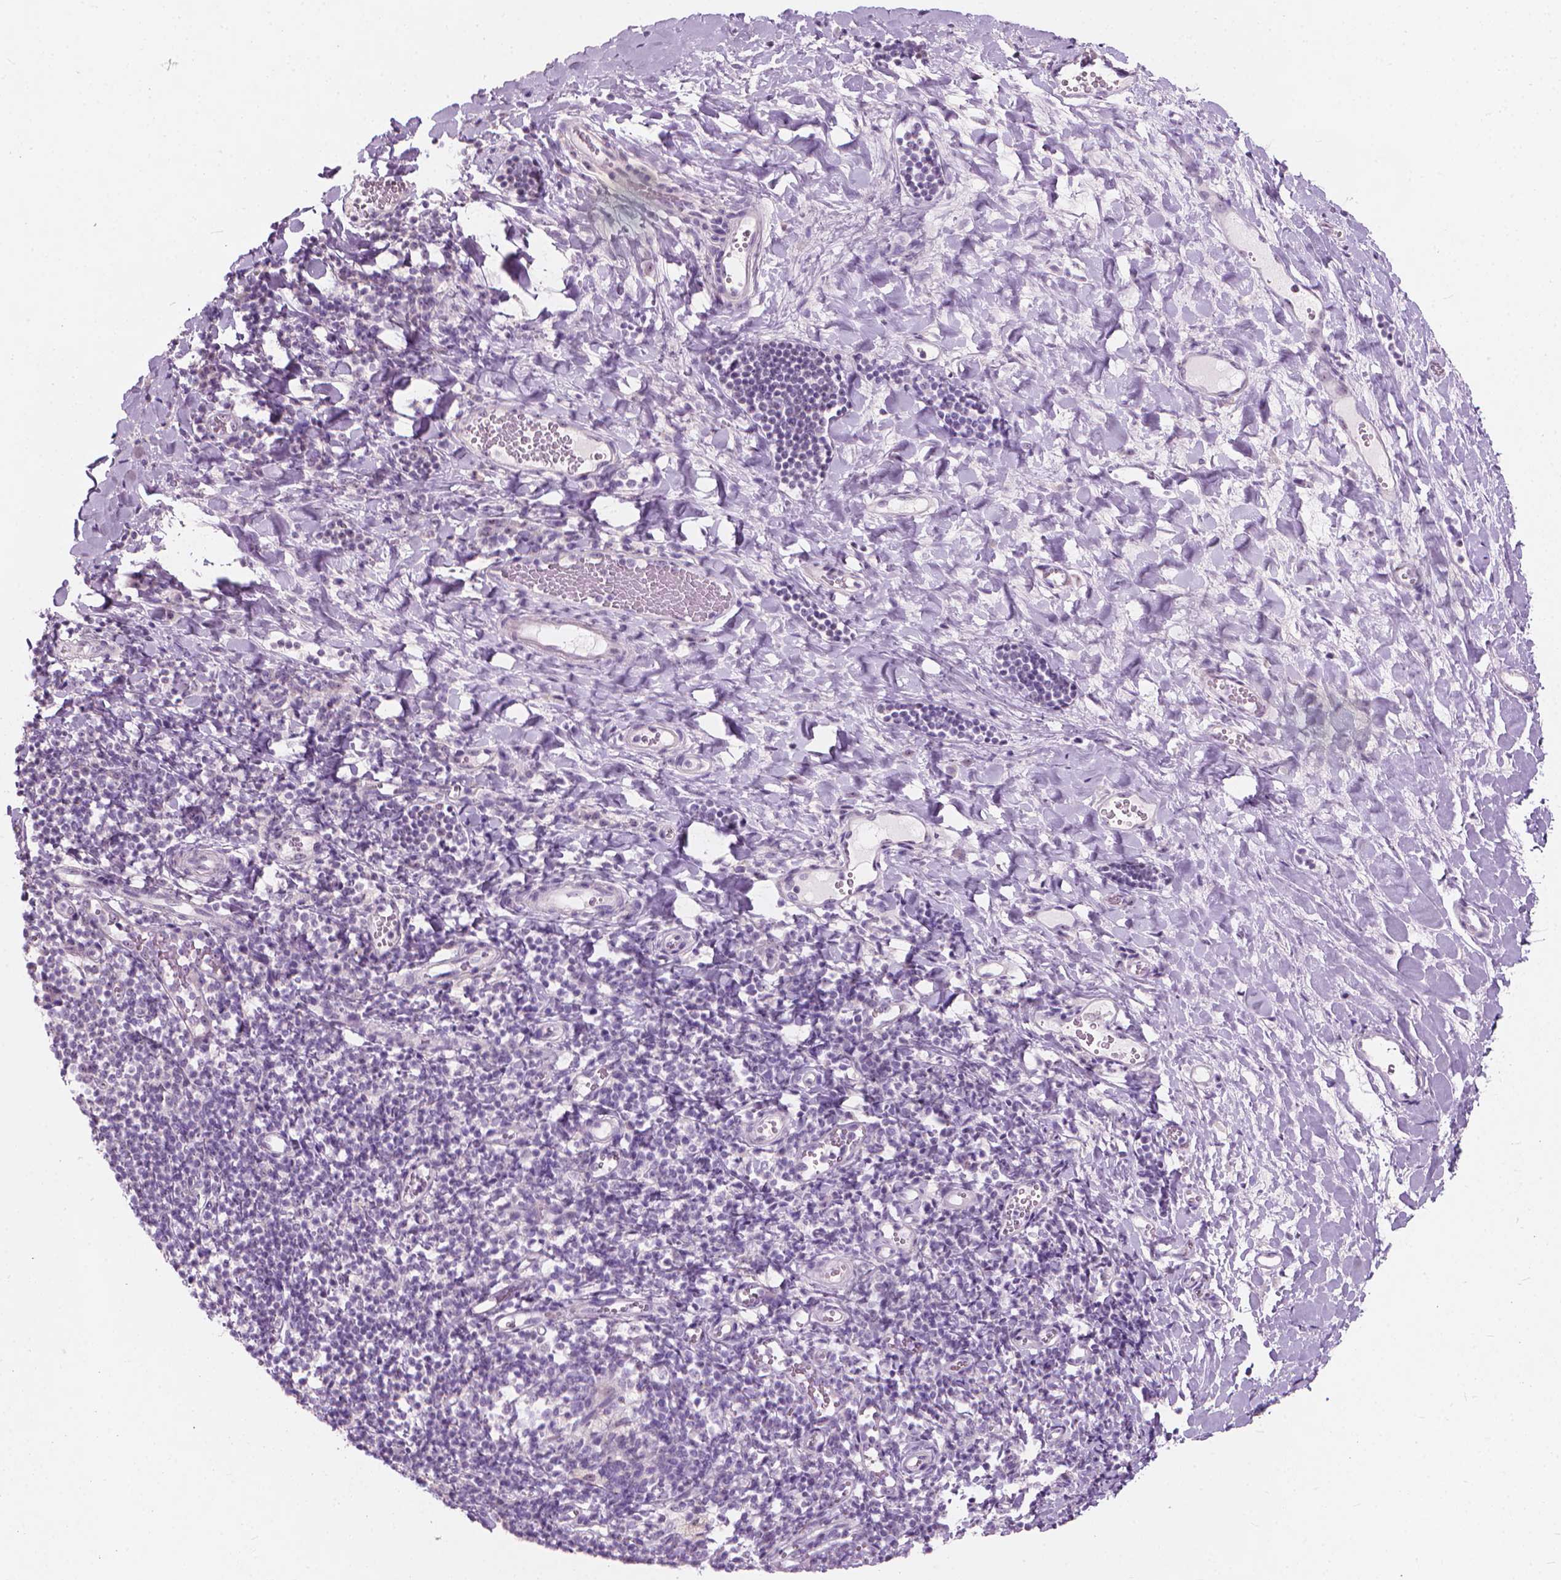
{"staining": {"intensity": "negative", "quantity": "none", "location": "none"}, "tissue": "tonsil", "cell_type": "Germinal center cells", "image_type": "normal", "snomed": [{"axis": "morphology", "description": "Normal tissue, NOS"}, {"axis": "topography", "description": "Tonsil"}], "caption": "A high-resolution image shows IHC staining of unremarkable tonsil, which shows no significant expression in germinal center cells.", "gene": "GPRC5A", "patient": {"sex": "female", "age": 10}}